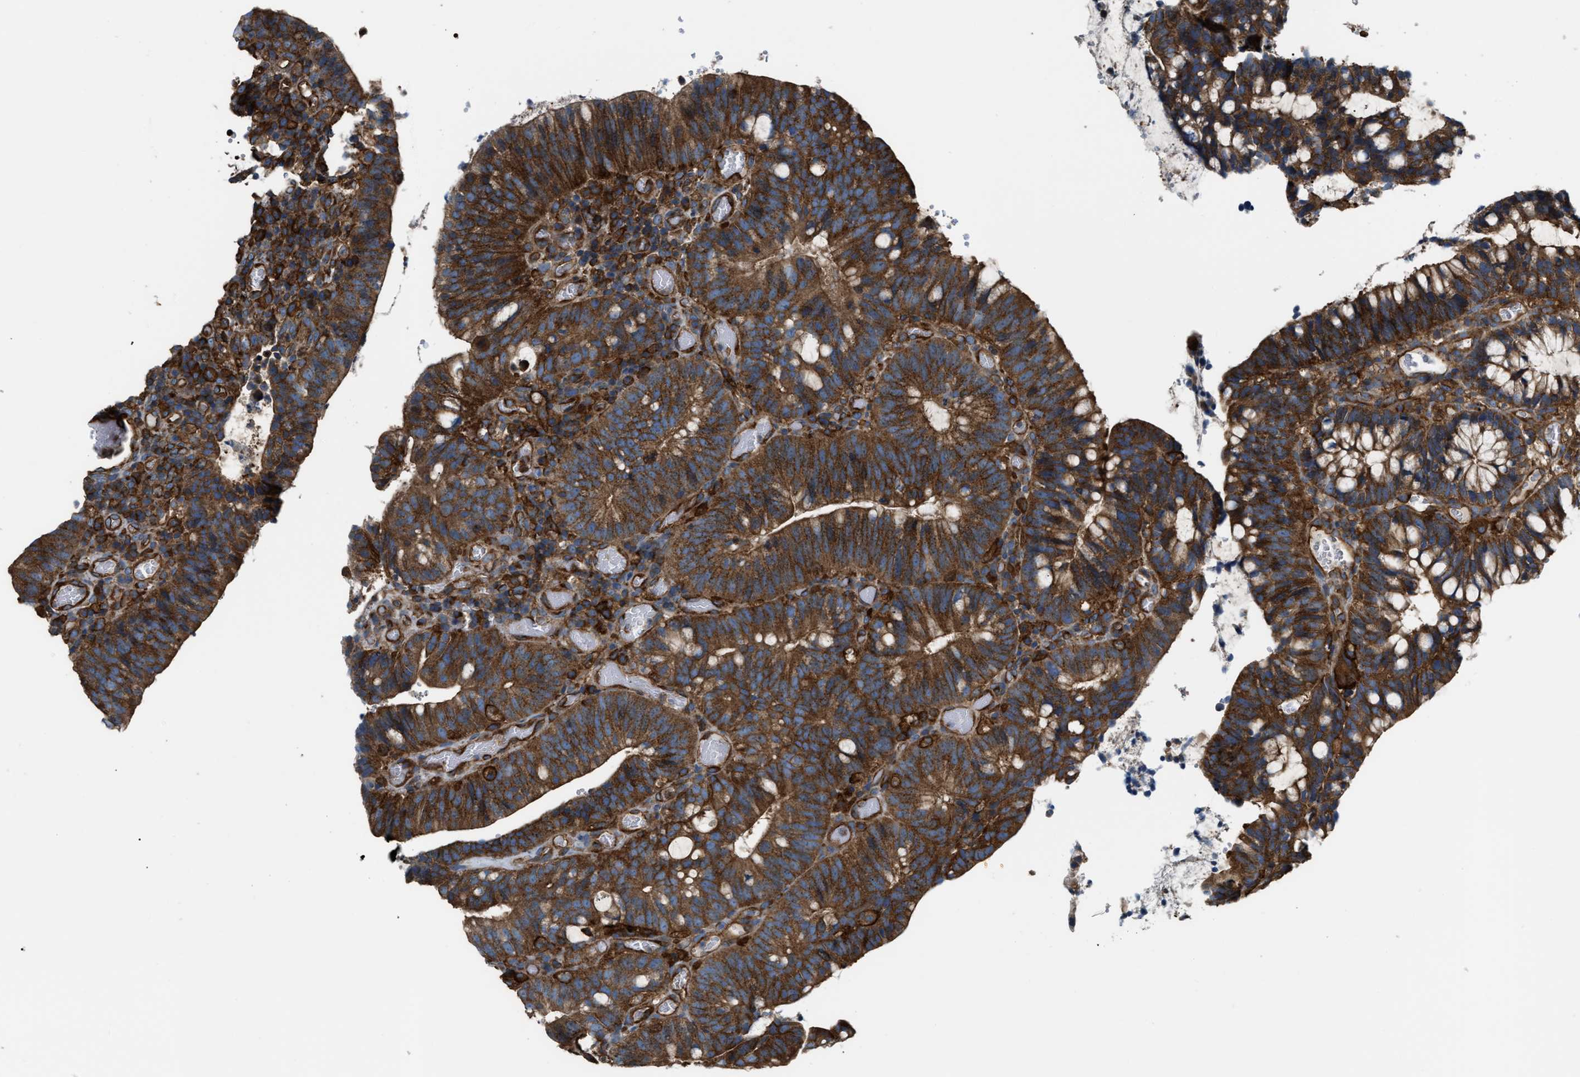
{"staining": {"intensity": "strong", "quantity": ">75%", "location": "cytoplasmic/membranous"}, "tissue": "colorectal cancer", "cell_type": "Tumor cells", "image_type": "cancer", "snomed": [{"axis": "morphology", "description": "Adenocarcinoma, NOS"}, {"axis": "topography", "description": "Colon"}], "caption": "Immunohistochemical staining of human colorectal cancer (adenocarcinoma) displays strong cytoplasmic/membranous protein staining in approximately >75% of tumor cells.", "gene": "PICALM", "patient": {"sex": "female", "age": 66}}